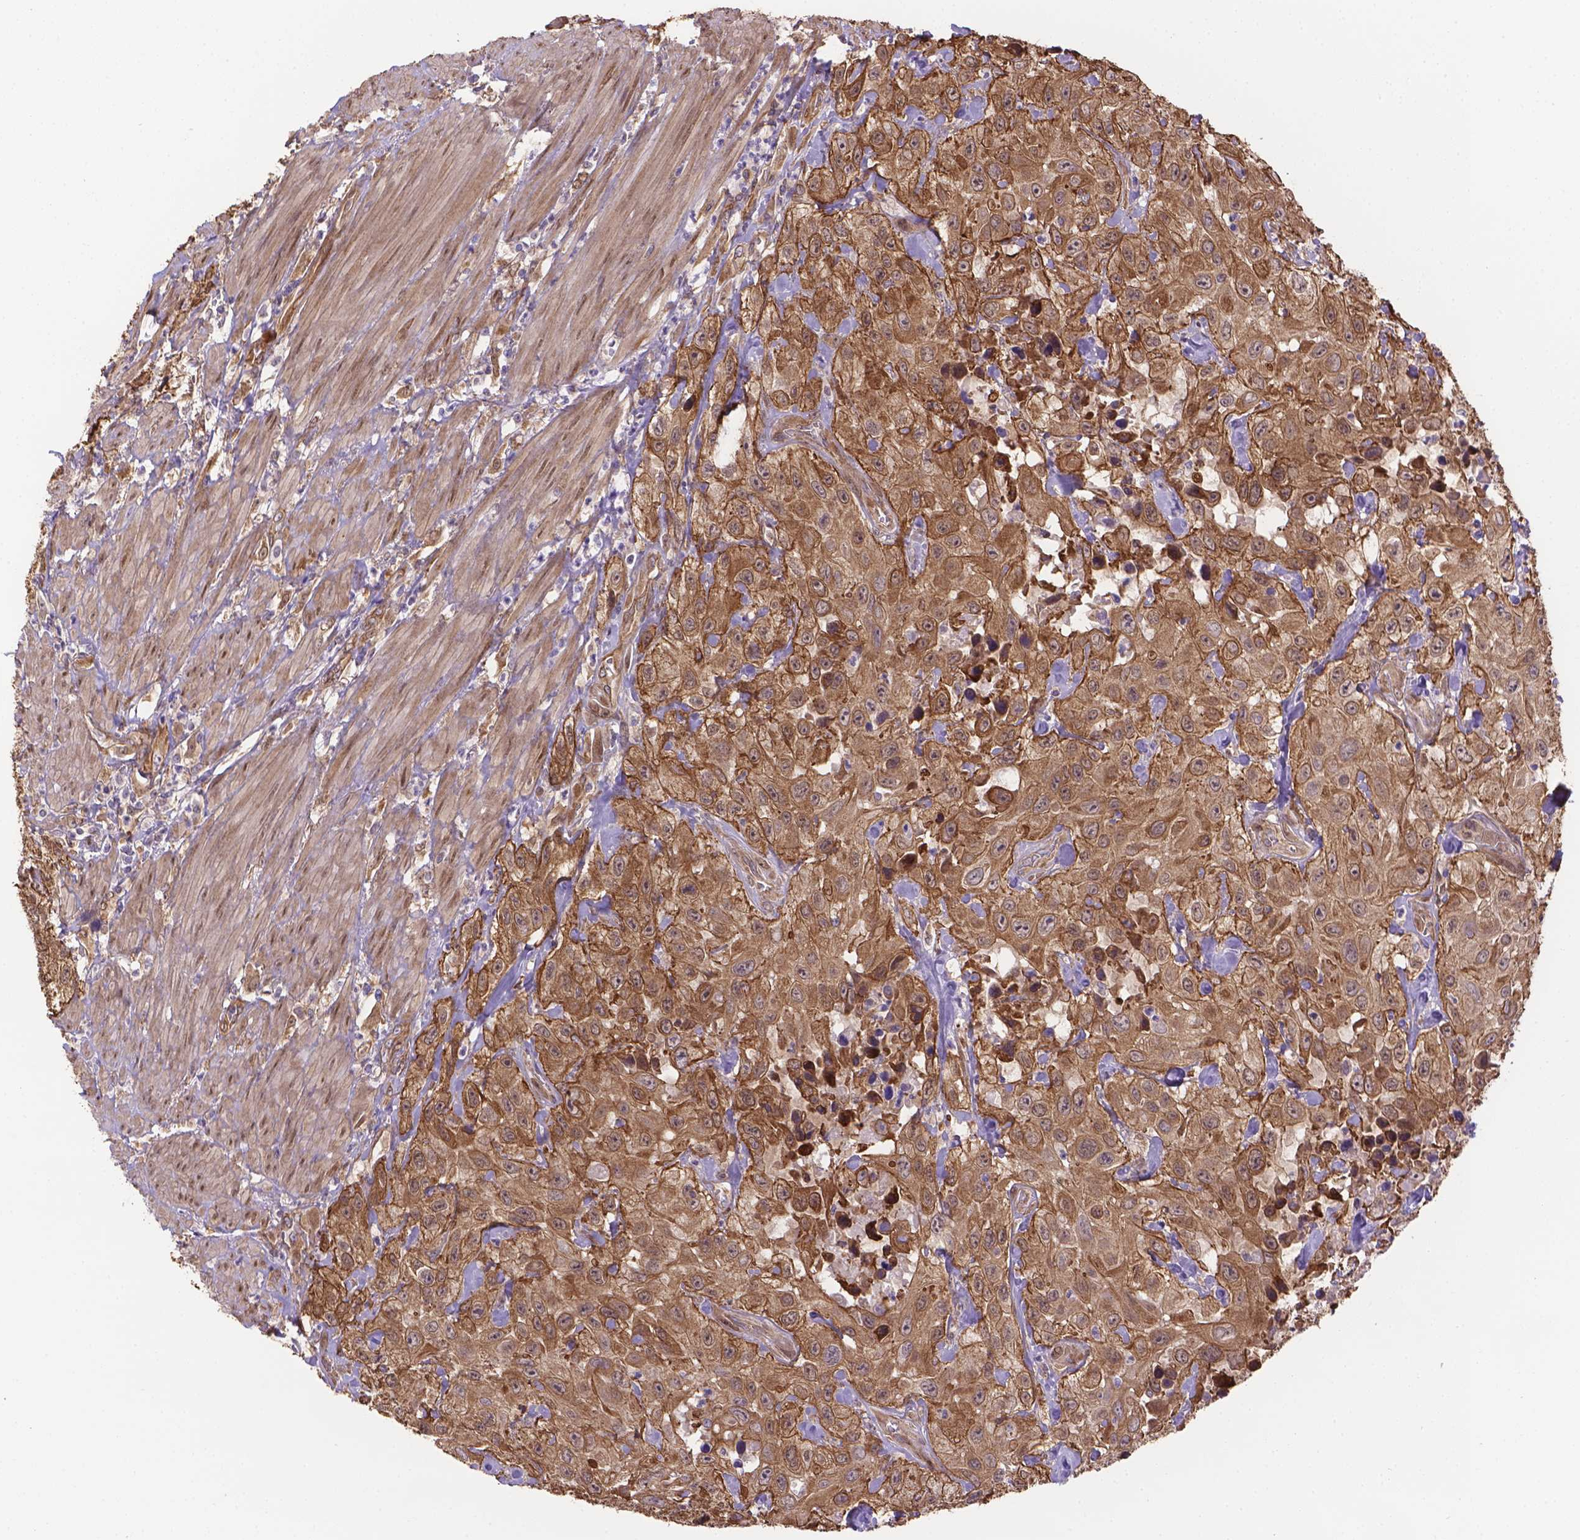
{"staining": {"intensity": "moderate", "quantity": ">75%", "location": "cytoplasmic/membranous"}, "tissue": "urothelial cancer", "cell_type": "Tumor cells", "image_type": "cancer", "snomed": [{"axis": "morphology", "description": "Urothelial carcinoma, High grade"}, {"axis": "topography", "description": "Urinary bladder"}], "caption": "Immunohistochemical staining of urothelial carcinoma (high-grade) demonstrates medium levels of moderate cytoplasmic/membranous staining in about >75% of tumor cells. The staining was performed using DAB to visualize the protein expression in brown, while the nuclei were stained in blue with hematoxylin (Magnification: 20x).", "gene": "YAP1", "patient": {"sex": "male", "age": 79}}